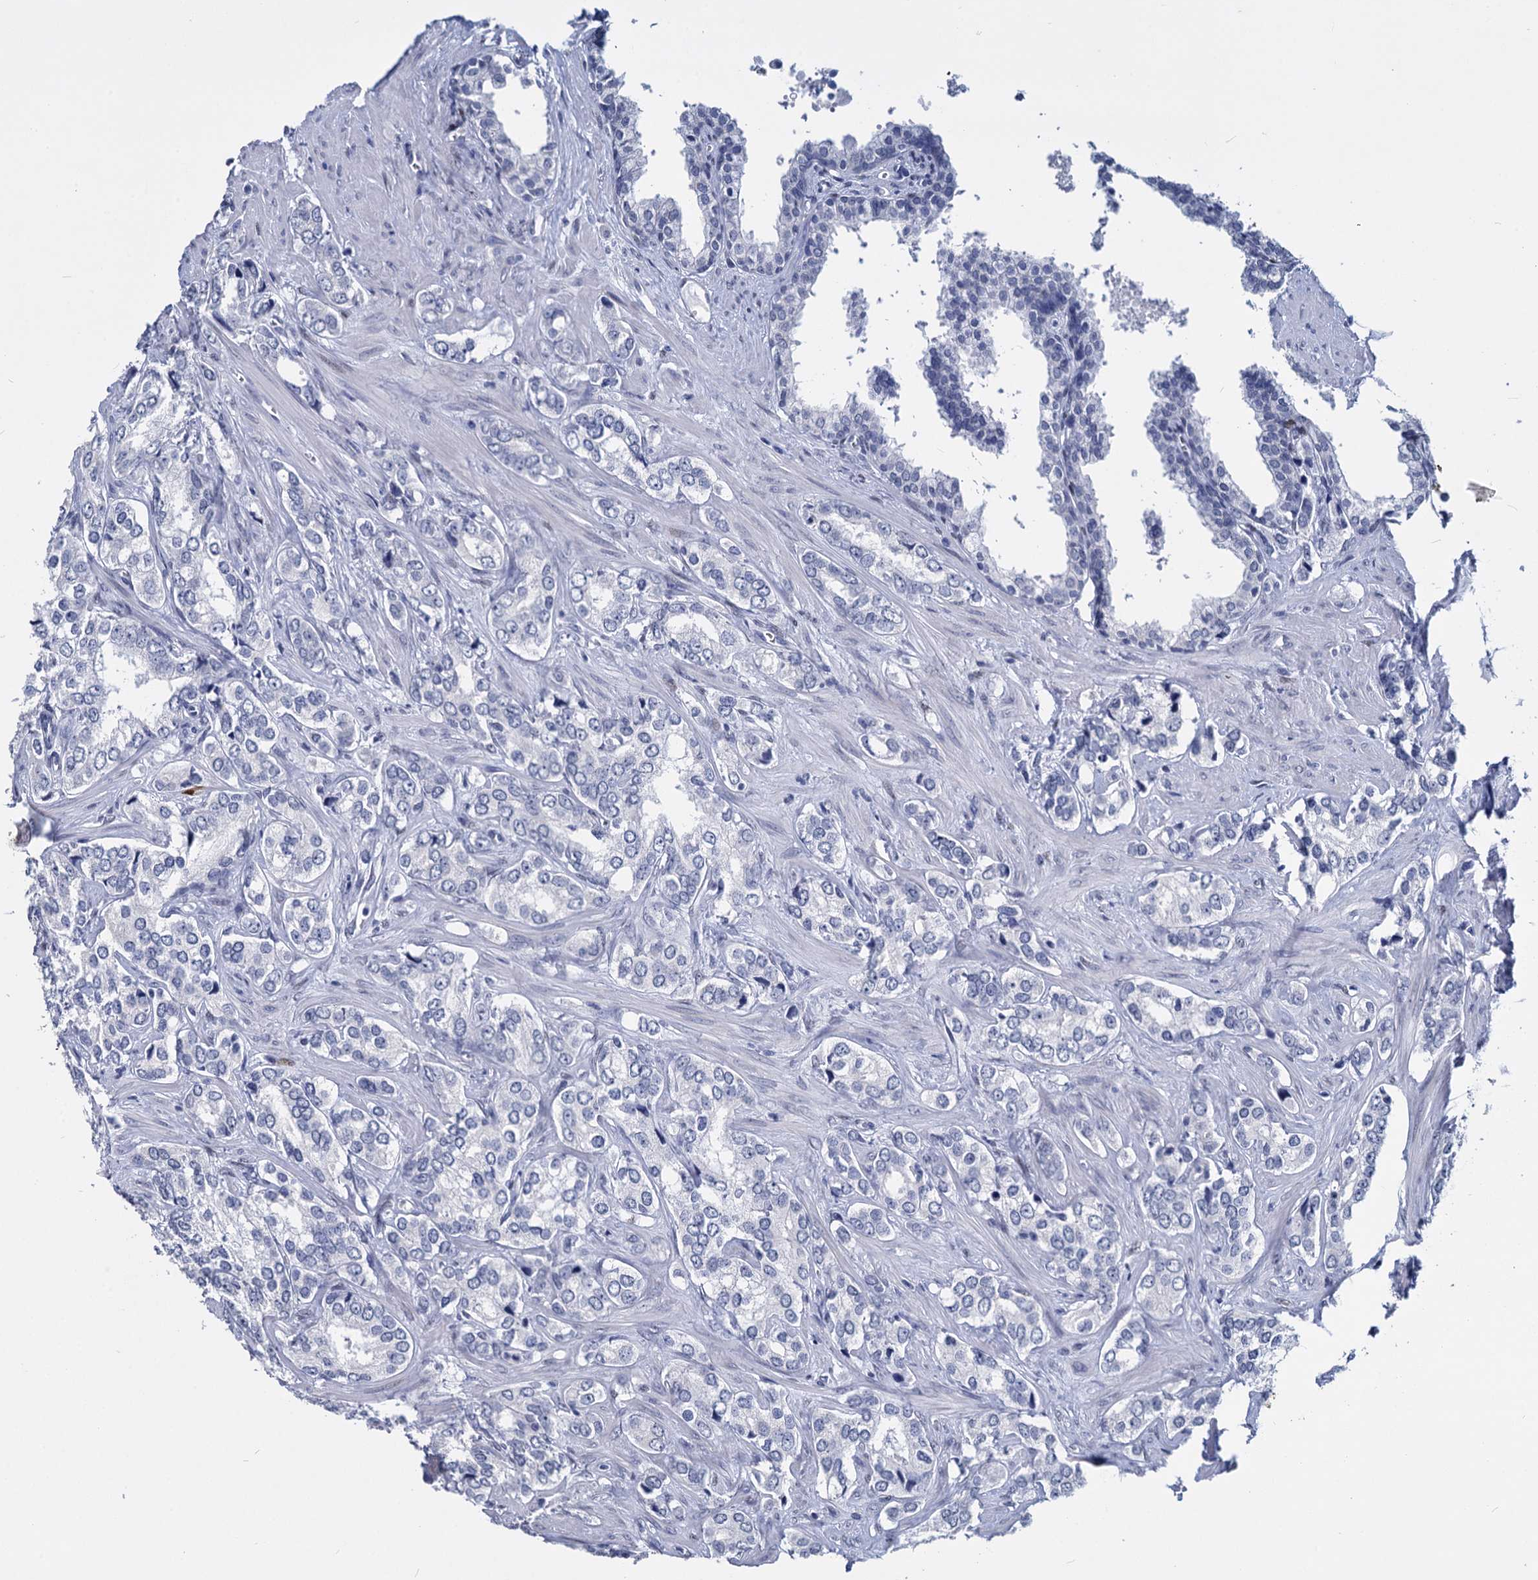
{"staining": {"intensity": "negative", "quantity": "none", "location": "none"}, "tissue": "prostate cancer", "cell_type": "Tumor cells", "image_type": "cancer", "snomed": [{"axis": "morphology", "description": "Adenocarcinoma, High grade"}, {"axis": "topography", "description": "Prostate"}], "caption": "This micrograph is of prostate cancer stained with immunohistochemistry (IHC) to label a protein in brown with the nuclei are counter-stained blue. There is no expression in tumor cells. (Immunohistochemistry (ihc), brightfield microscopy, high magnification).", "gene": "MAGEA4", "patient": {"sex": "male", "age": 66}}